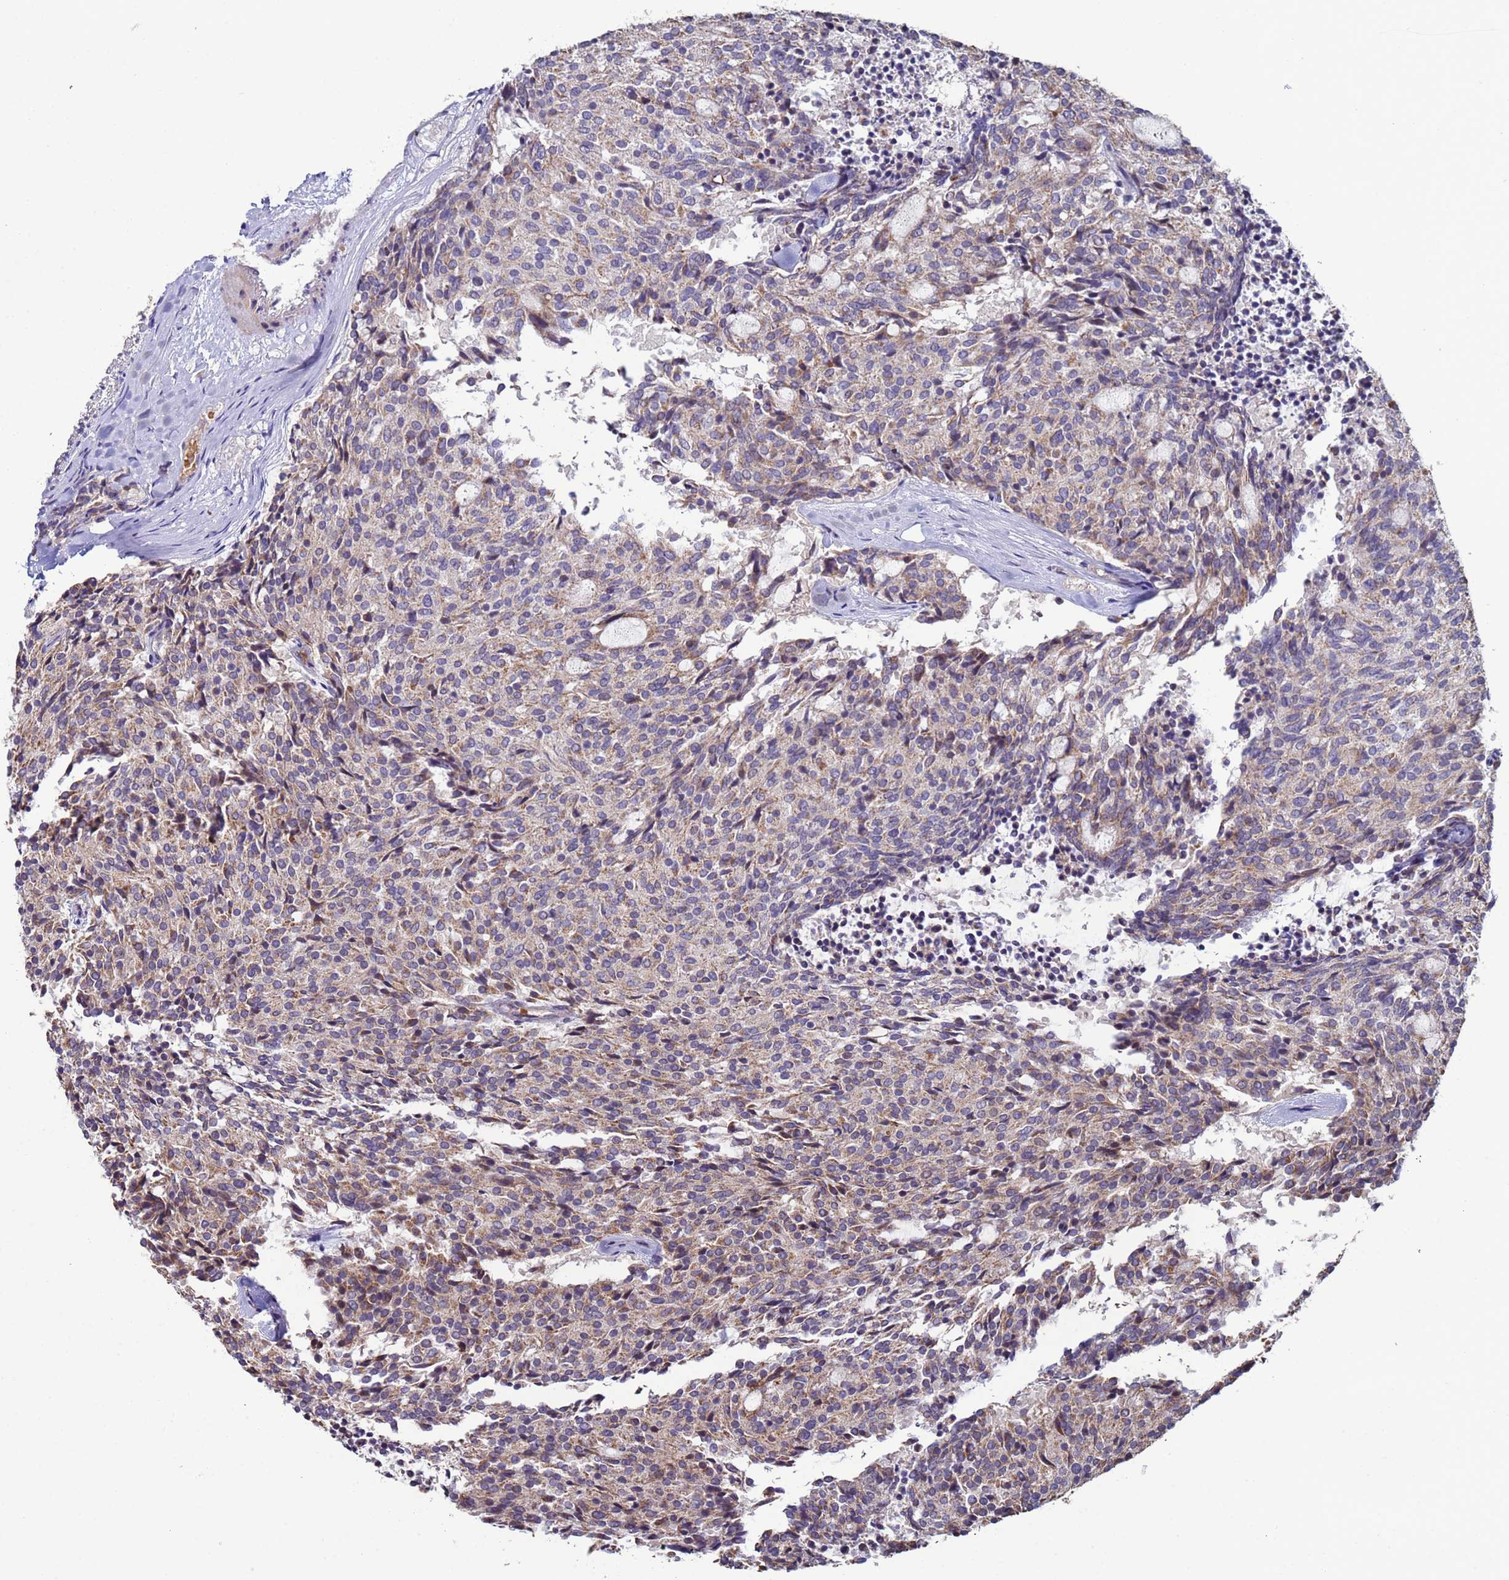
{"staining": {"intensity": "weak", "quantity": "25%-75%", "location": "cytoplasmic/membranous"}, "tissue": "carcinoid", "cell_type": "Tumor cells", "image_type": "cancer", "snomed": [{"axis": "morphology", "description": "Carcinoid, malignant, NOS"}, {"axis": "topography", "description": "Pancreas"}], "caption": "Immunohistochemical staining of carcinoid demonstrates weak cytoplasmic/membranous protein expression in about 25%-75% of tumor cells.", "gene": "CLHC1", "patient": {"sex": "female", "age": 54}}